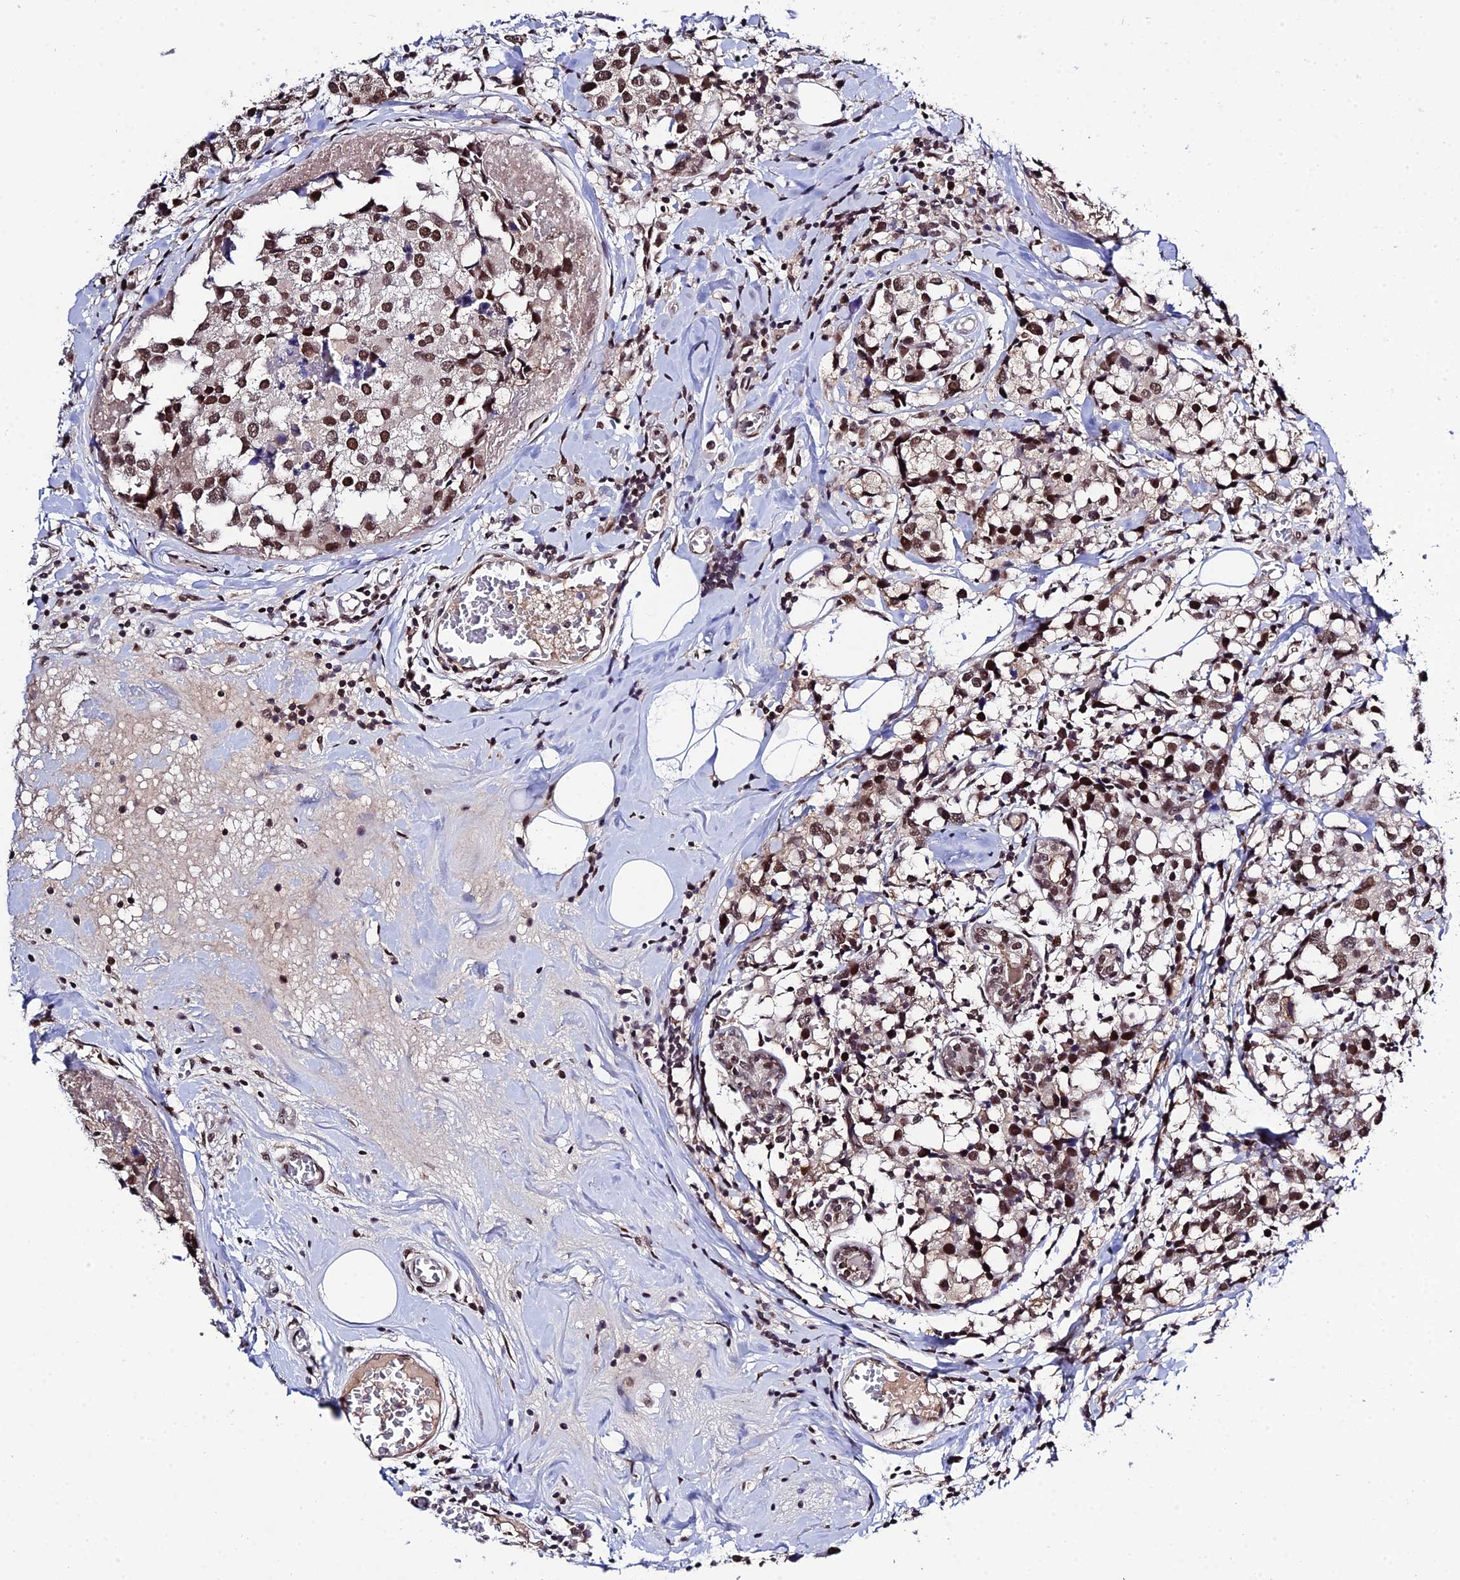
{"staining": {"intensity": "moderate", "quantity": ">75%", "location": "nuclear"}, "tissue": "breast cancer", "cell_type": "Tumor cells", "image_type": "cancer", "snomed": [{"axis": "morphology", "description": "Lobular carcinoma"}, {"axis": "topography", "description": "Breast"}], "caption": "Human breast lobular carcinoma stained with a protein marker shows moderate staining in tumor cells.", "gene": "SYT15", "patient": {"sex": "female", "age": 59}}